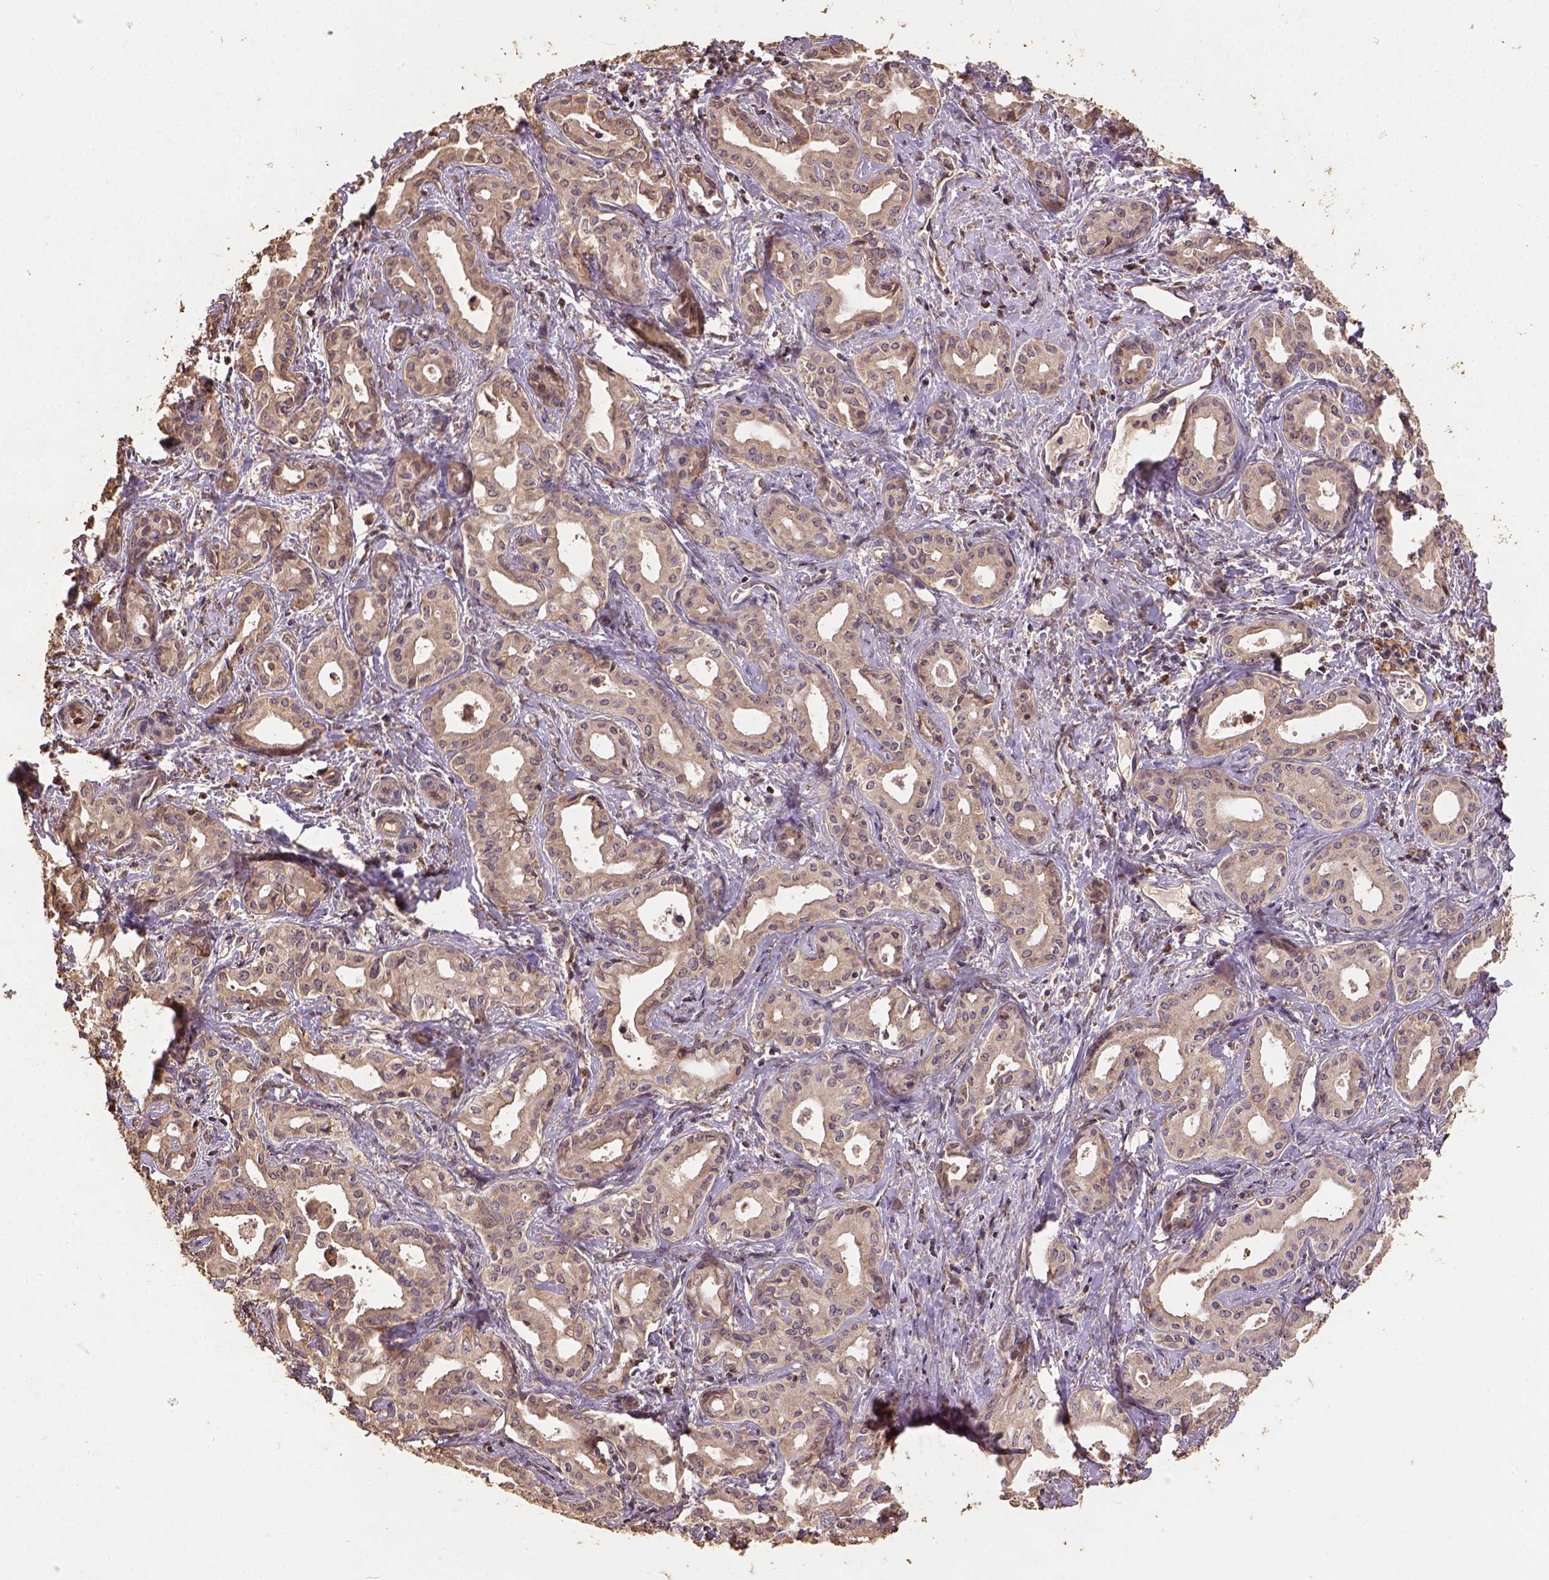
{"staining": {"intensity": "weak", "quantity": ">75%", "location": "cytoplasmic/membranous"}, "tissue": "liver cancer", "cell_type": "Tumor cells", "image_type": "cancer", "snomed": [{"axis": "morphology", "description": "Cholangiocarcinoma"}, {"axis": "topography", "description": "Liver"}], "caption": "Tumor cells reveal weak cytoplasmic/membranous expression in about >75% of cells in cholangiocarcinoma (liver).", "gene": "ATP1B3", "patient": {"sex": "female", "age": 65}}